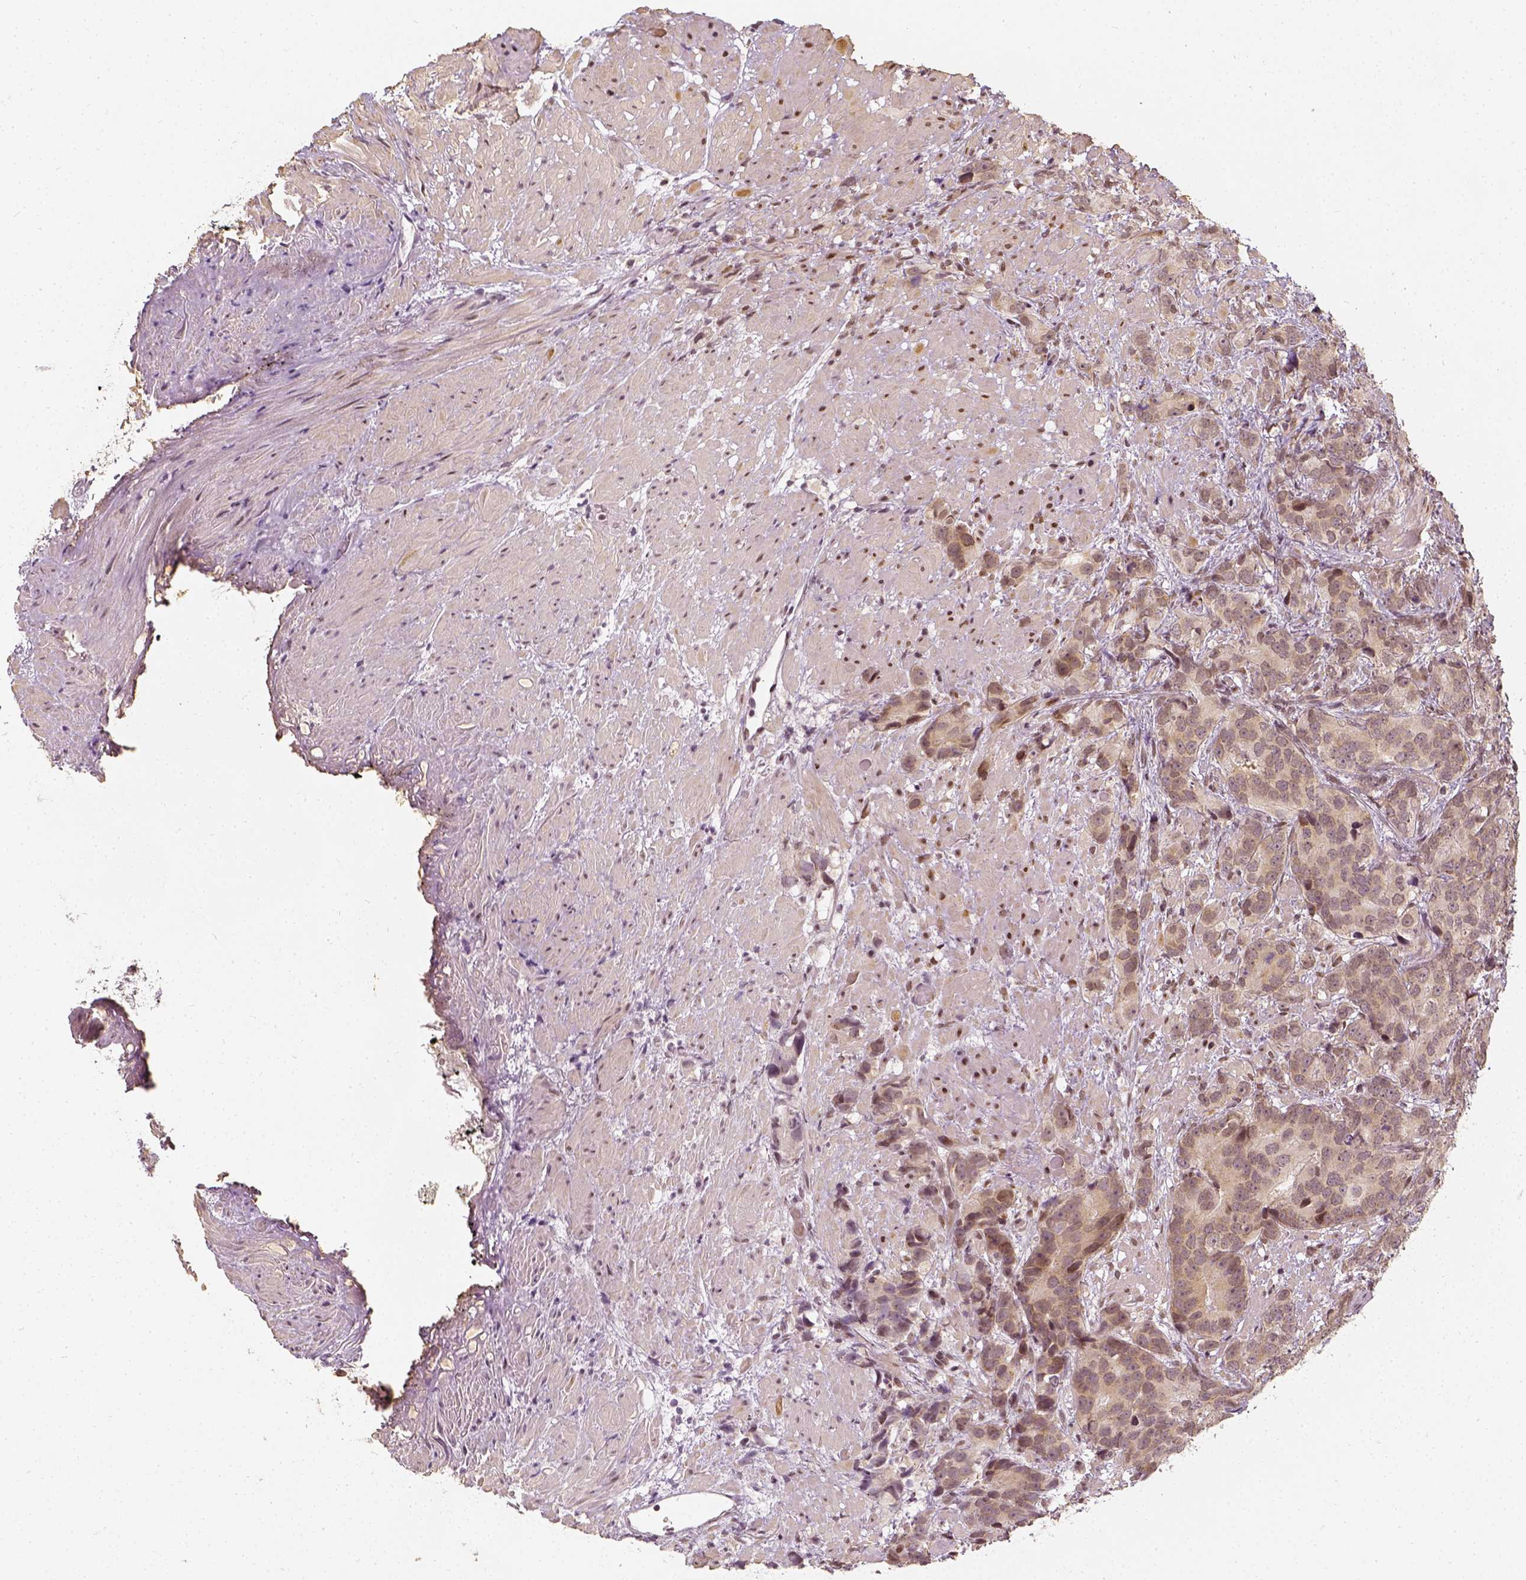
{"staining": {"intensity": "moderate", "quantity": "<25%", "location": "cytoplasmic/membranous,nuclear"}, "tissue": "prostate cancer", "cell_type": "Tumor cells", "image_type": "cancer", "snomed": [{"axis": "morphology", "description": "Adenocarcinoma, High grade"}, {"axis": "topography", "description": "Prostate"}], "caption": "Moderate cytoplasmic/membranous and nuclear protein positivity is present in approximately <25% of tumor cells in prostate high-grade adenocarcinoma.", "gene": "ZMAT3", "patient": {"sex": "male", "age": 90}}